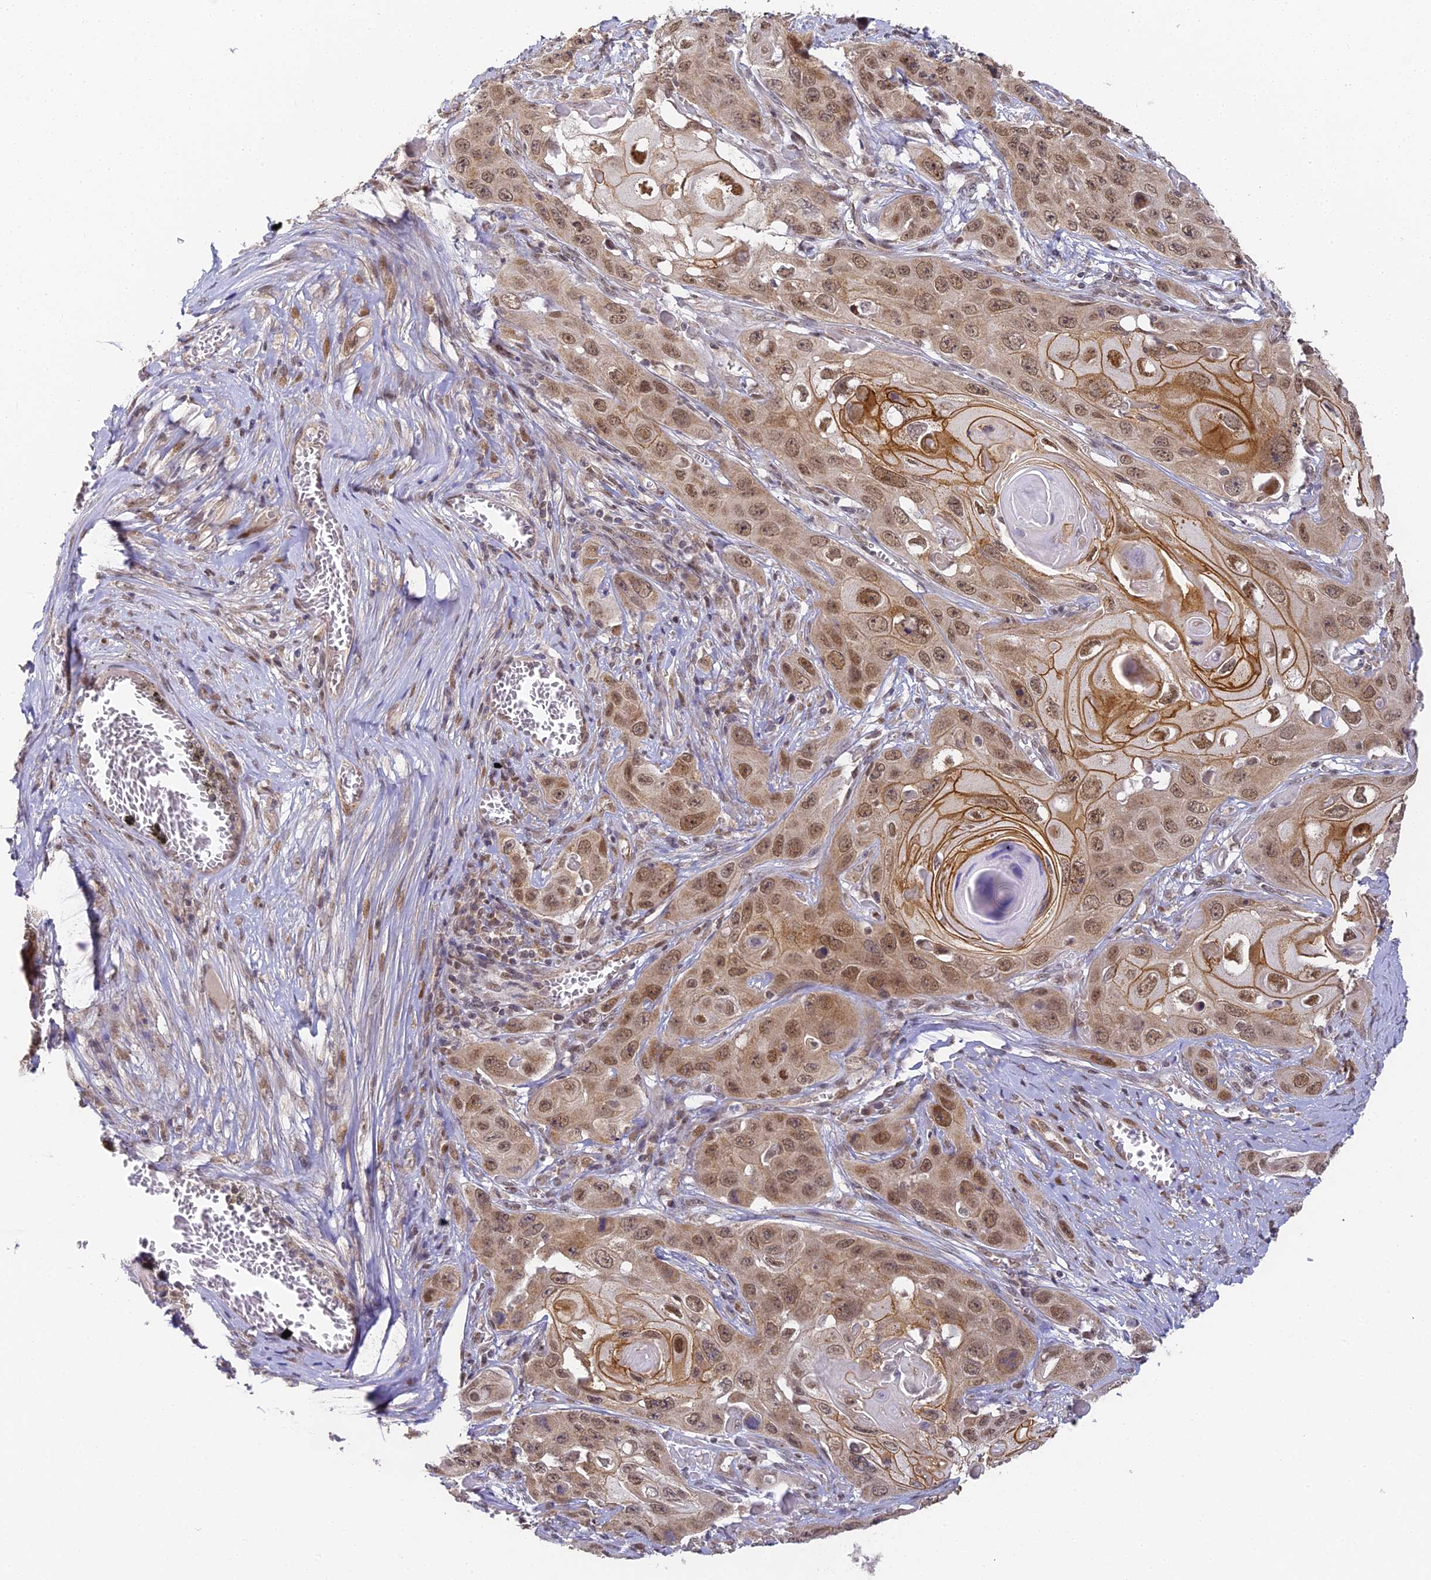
{"staining": {"intensity": "moderate", "quantity": ">75%", "location": "cytoplasmic/membranous,nuclear"}, "tissue": "skin cancer", "cell_type": "Tumor cells", "image_type": "cancer", "snomed": [{"axis": "morphology", "description": "Squamous cell carcinoma, NOS"}, {"axis": "topography", "description": "Skin"}], "caption": "Skin cancer was stained to show a protein in brown. There is medium levels of moderate cytoplasmic/membranous and nuclear expression in approximately >75% of tumor cells.", "gene": "DNAAF10", "patient": {"sex": "male", "age": 55}}